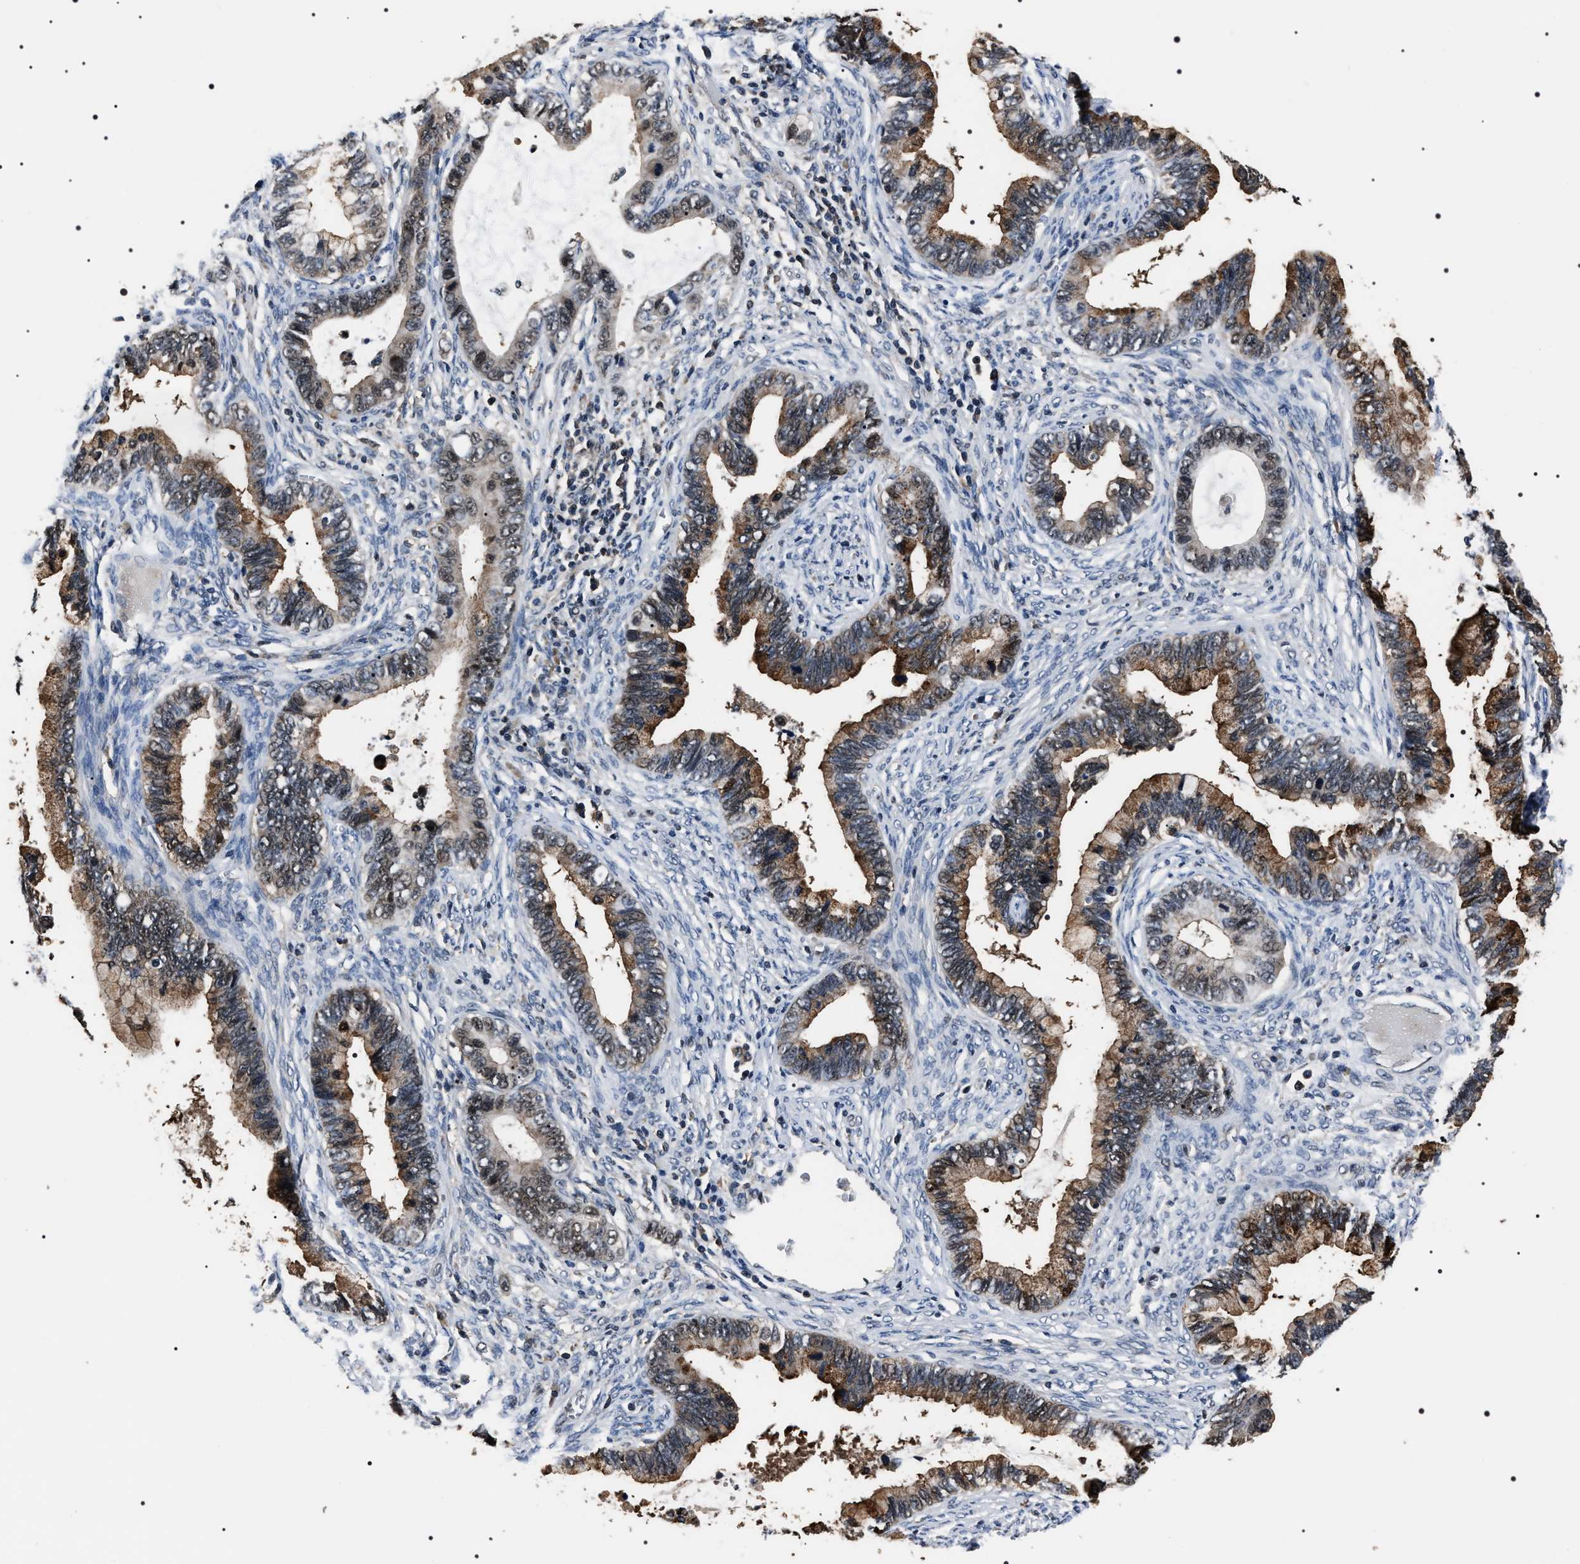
{"staining": {"intensity": "moderate", "quantity": ">75%", "location": "cytoplasmic/membranous,nuclear"}, "tissue": "cervical cancer", "cell_type": "Tumor cells", "image_type": "cancer", "snomed": [{"axis": "morphology", "description": "Adenocarcinoma, NOS"}, {"axis": "topography", "description": "Cervix"}], "caption": "Immunohistochemical staining of cervical cancer shows medium levels of moderate cytoplasmic/membranous and nuclear expression in approximately >75% of tumor cells.", "gene": "SIPA1", "patient": {"sex": "female", "age": 44}}